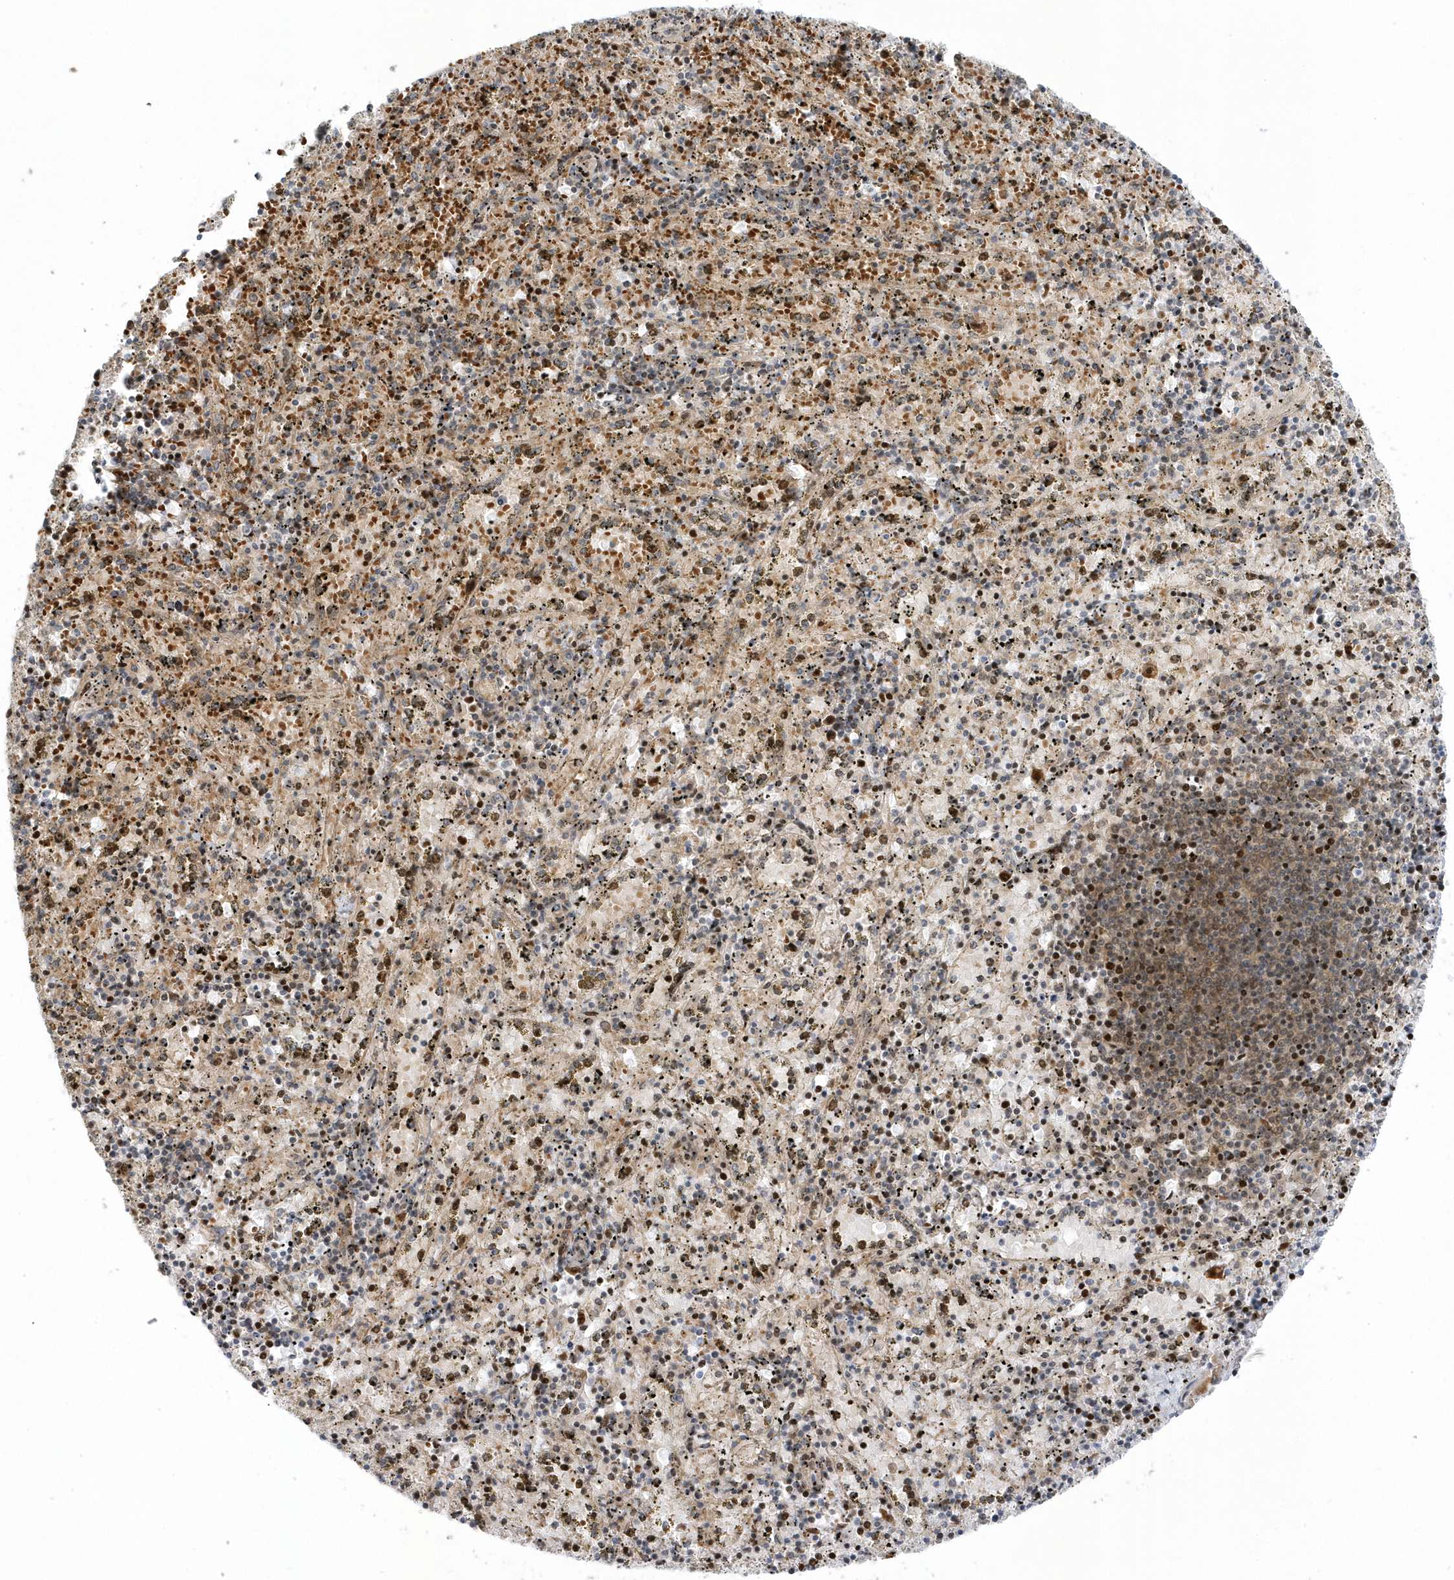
{"staining": {"intensity": "weak", "quantity": "<25%", "location": "cytoplasmic/membranous"}, "tissue": "spleen", "cell_type": "Cells in red pulp", "image_type": "normal", "snomed": [{"axis": "morphology", "description": "Normal tissue, NOS"}, {"axis": "topography", "description": "Spleen"}], "caption": "An immunohistochemistry photomicrograph of unremarkable spleen is shown. There is no staining in cells in red pulp of spleen. (DAB IHC with hematoxylin counter stain).", "gene": "MAP7D3", "patient": {"sex": "male", "age": 11}}